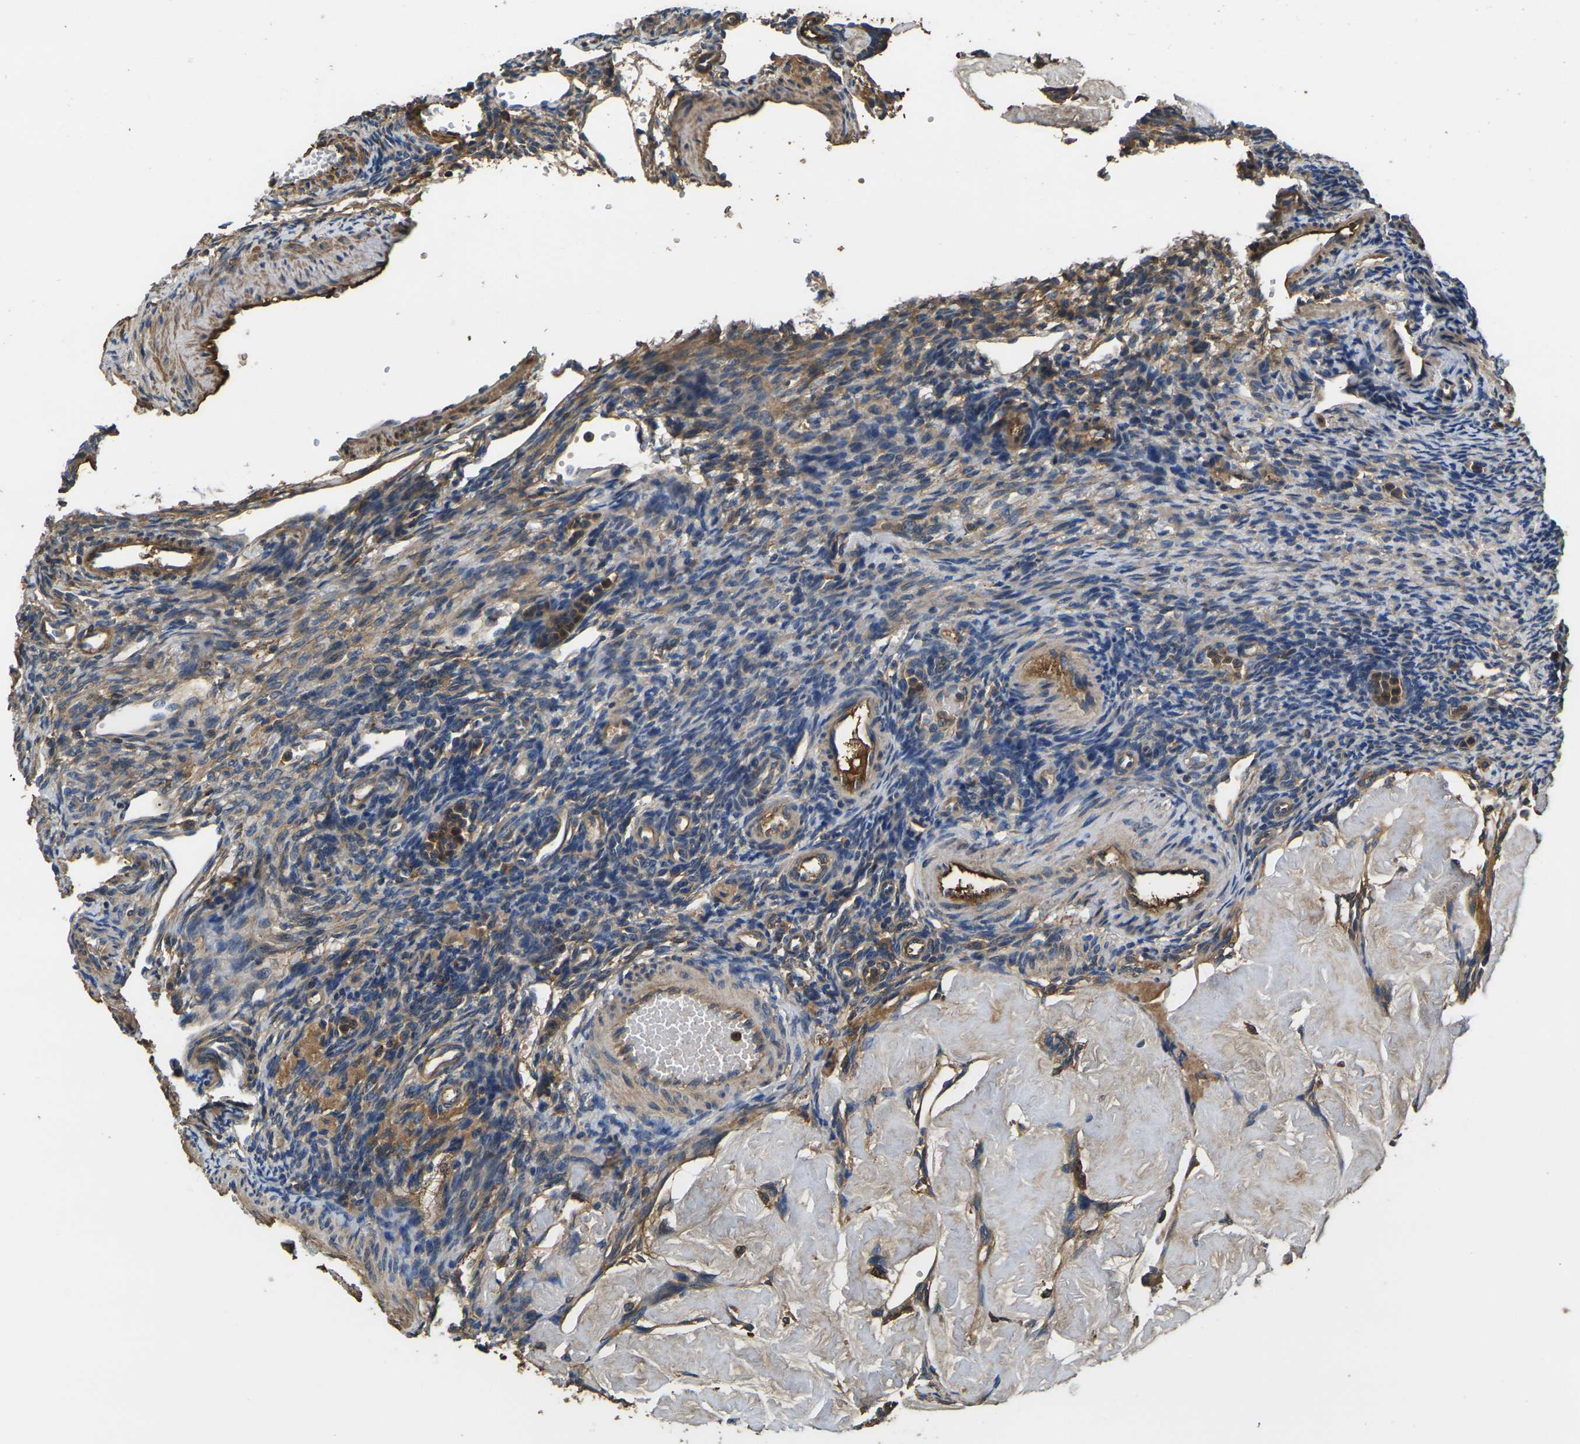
{"staining": {"intensity": "moderate", "quantity": "25%-75%", "location": "cytoplasmic/membranous"}, "tissue": "ovary", "cell_type": "Ovarian stroma cells", "image_type": "normal", "snomed": [{"axis": "morphology", "description": "Normal tissue, NOS"}, {"axis": "topography", "description": "Ovary"}], "caption": "Immunohistochemical staining of normal human ovary exhibits moderate cytoplasmic/membranous protein positivity in about 25%-75% of ovarian stroma cells.", "gene": "HSPG2", "patient": {"sex": "female", "age": 33}}